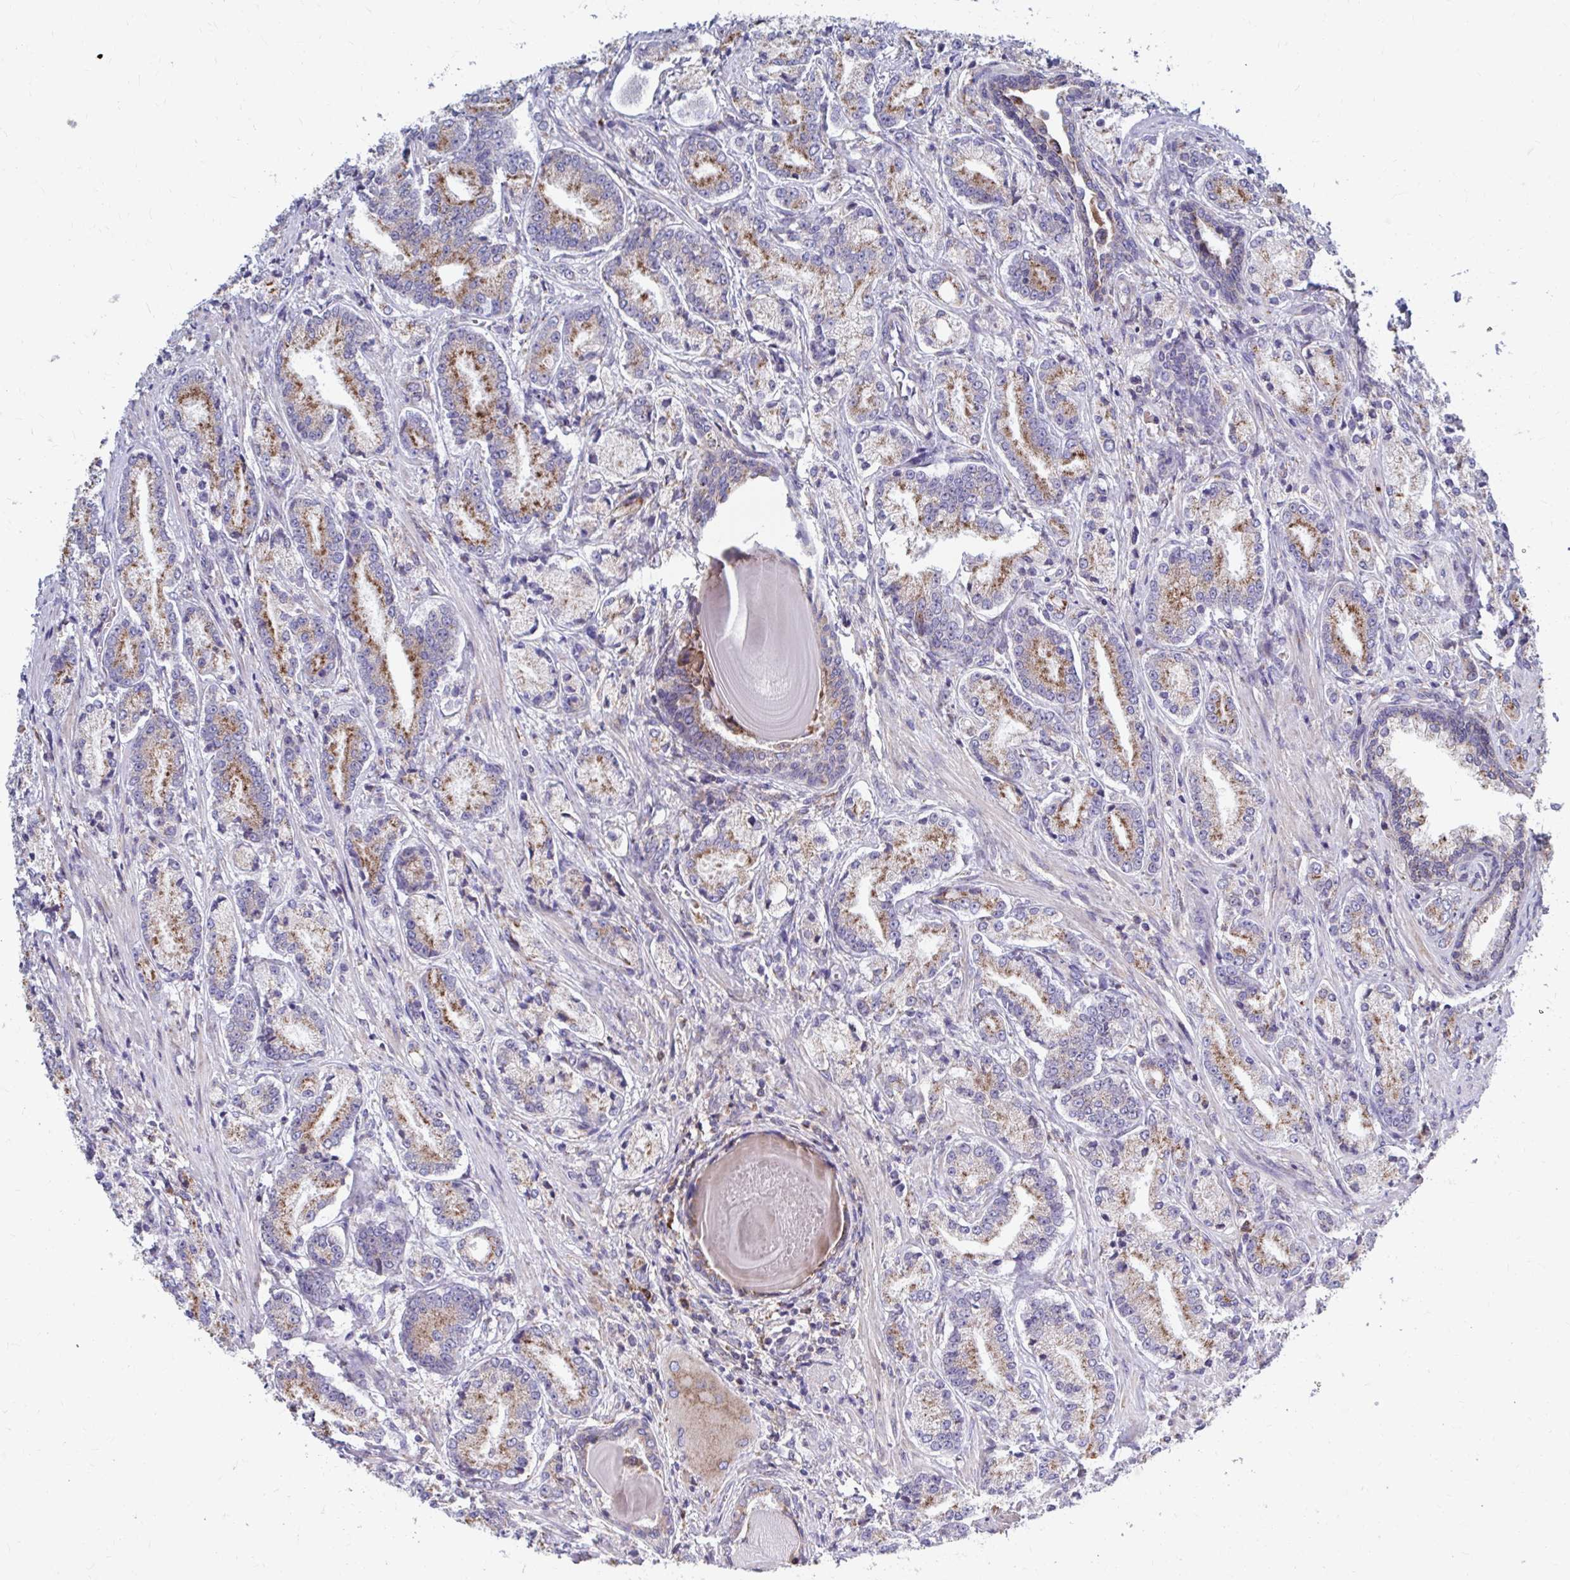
{"staining": {"intensity": "moderate", "quantity": ">75%", "location": "cytoplasmic/membranous"}, "tissue": "prostate cancer", "cell_type": "Tumor cells", "image_type": "cancer", "snomed": [{"axis": "morphology", "description": "Adenocarcinoma, High grade"}, {"axis": "topography", "description": "Prostate and seminal vesicle, NOS"}], "caption": "This is an image of immunohistochemistry staining of prostate high-grade adenocarcinoma, which shows moderate expression in the cytoplasmic/membranous of tumor cells.", "gene": "FKBP2", "patient": {"sex": "male", "age": 61}}